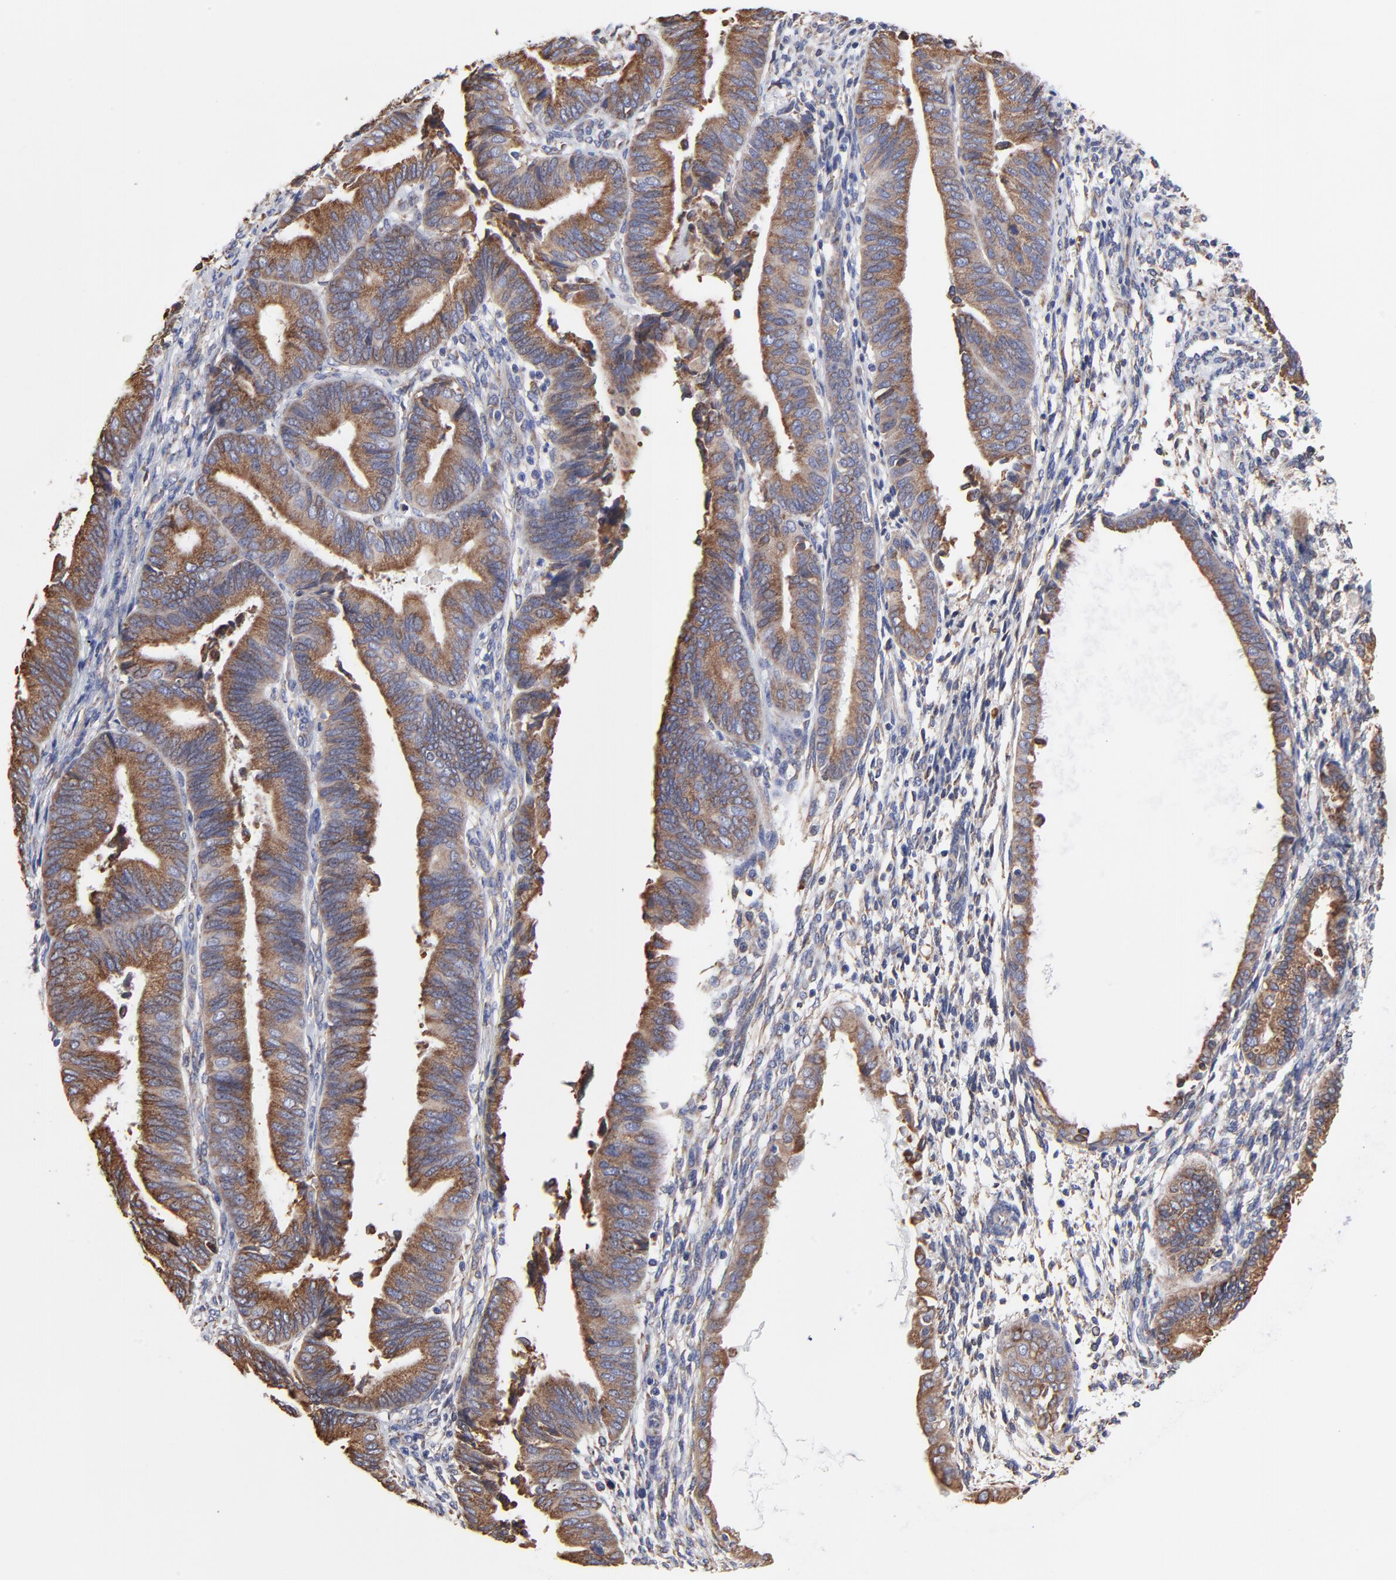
{"staining": {"intensity": "moderate", "quantity": ">75%", "location": "cytoplasmic/membranous"}, "tissue": "endometrial cancer", "cell_type": "Tumor cells", "image_type": "cancer", "snomed": [{"axis": "morphology", "description": "Adenocarcinoma, NOS"}, {"axis": "topography", "description": "Endometrium"}], "caption": "Tumor cells demonstrate moderate cytoplasmic/membranous expression in approximately >75% of cells in endometrial adenocarcinoma.", "gene": "LMAN1", "patient": {"sex": "female", "age": 63}}